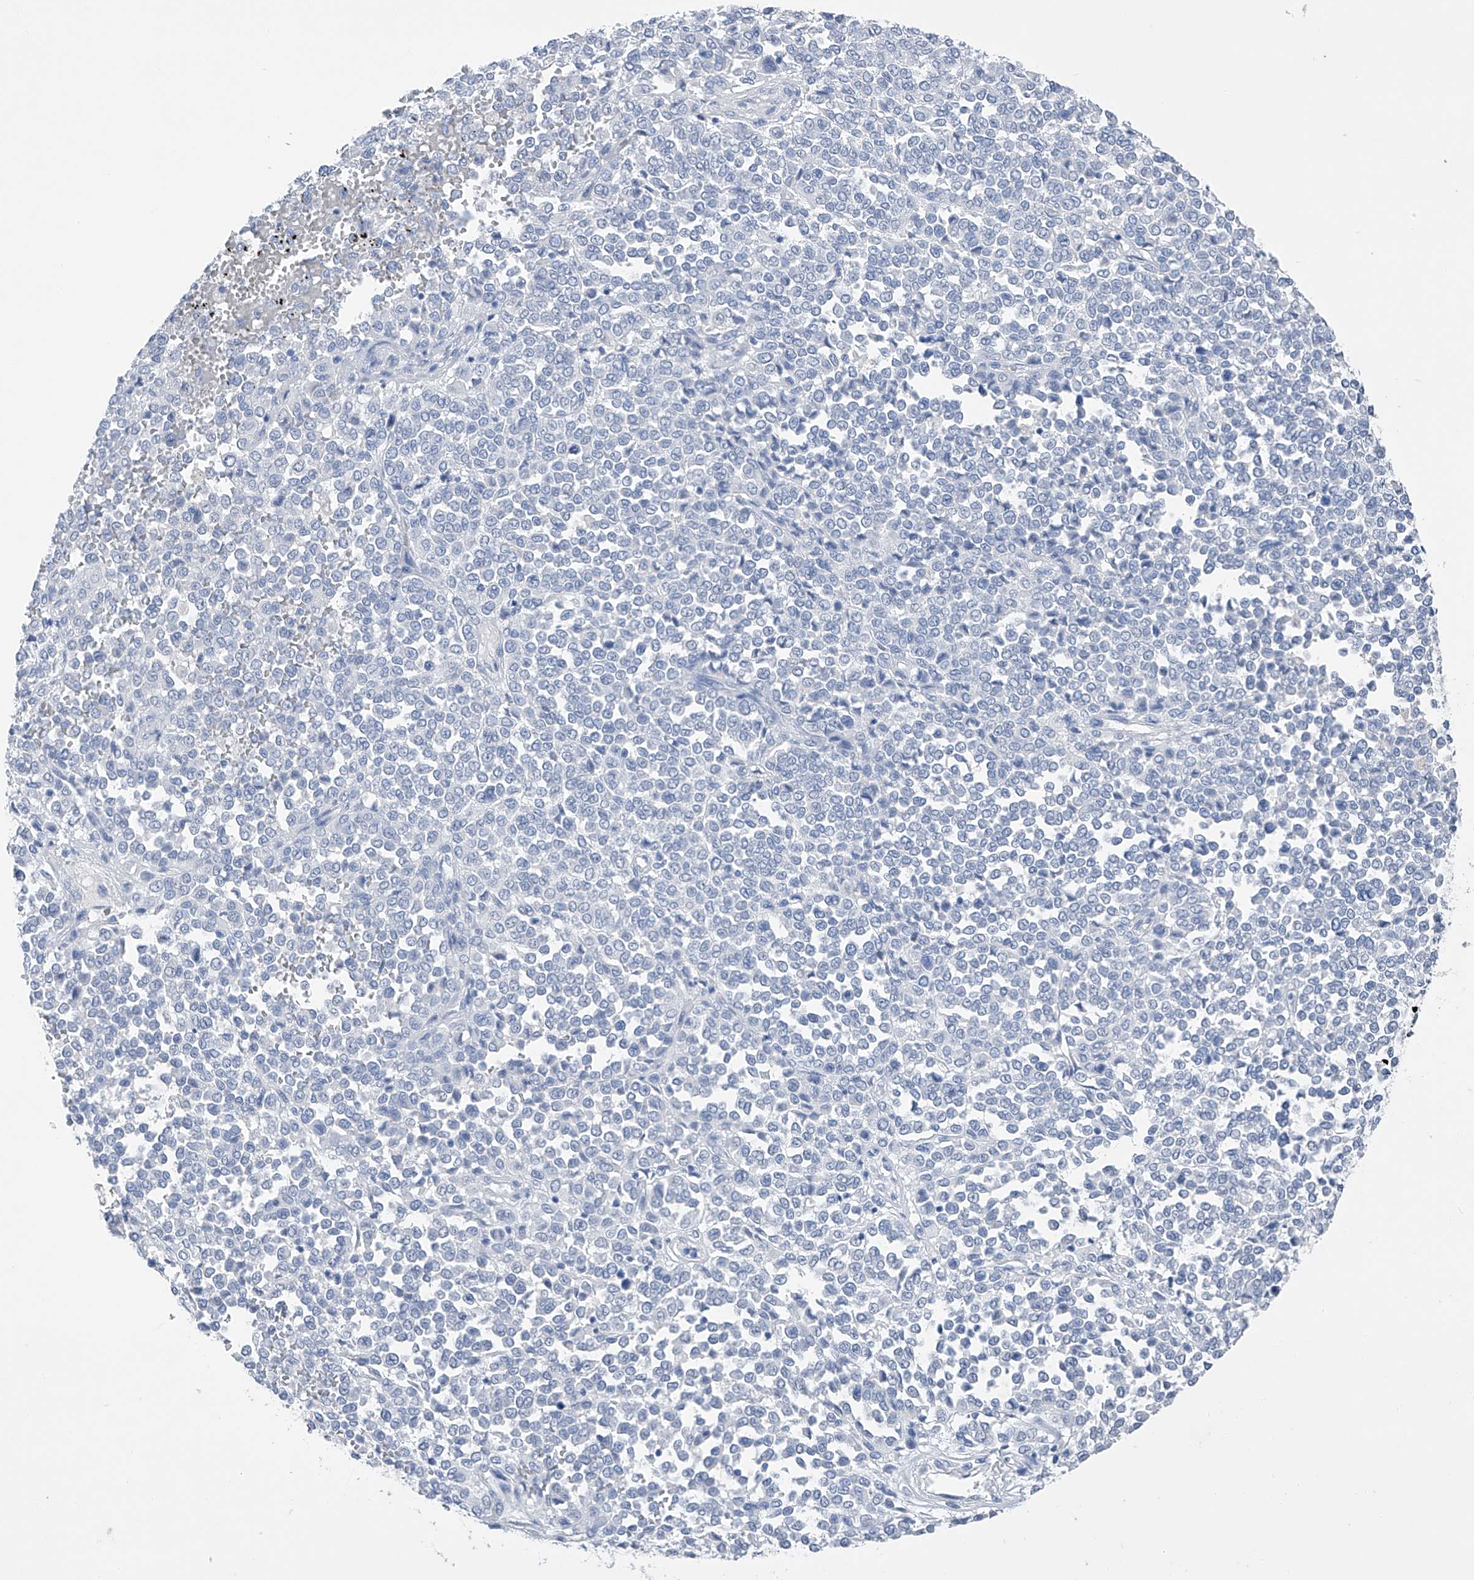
{"staining": {"intensity": "negative", "quantity": "none", "location": "none"}, "tissue": "melanoma", "cell_type": "Tumor cells", "image_type": "cancer", "snomed": [{"axis": "morphology", "description": "Malignant melanoma, Metastatic site"}, {"axis": "topography", "description": "Pancreas"}], "caption": "The immunohistochemistry histopathology image has no significant expression in tumor cells of malignant melanoma (metastatic site) tissue.", "gene": "ADRA1A", "patient": {"sex": "female", "age": 30}}